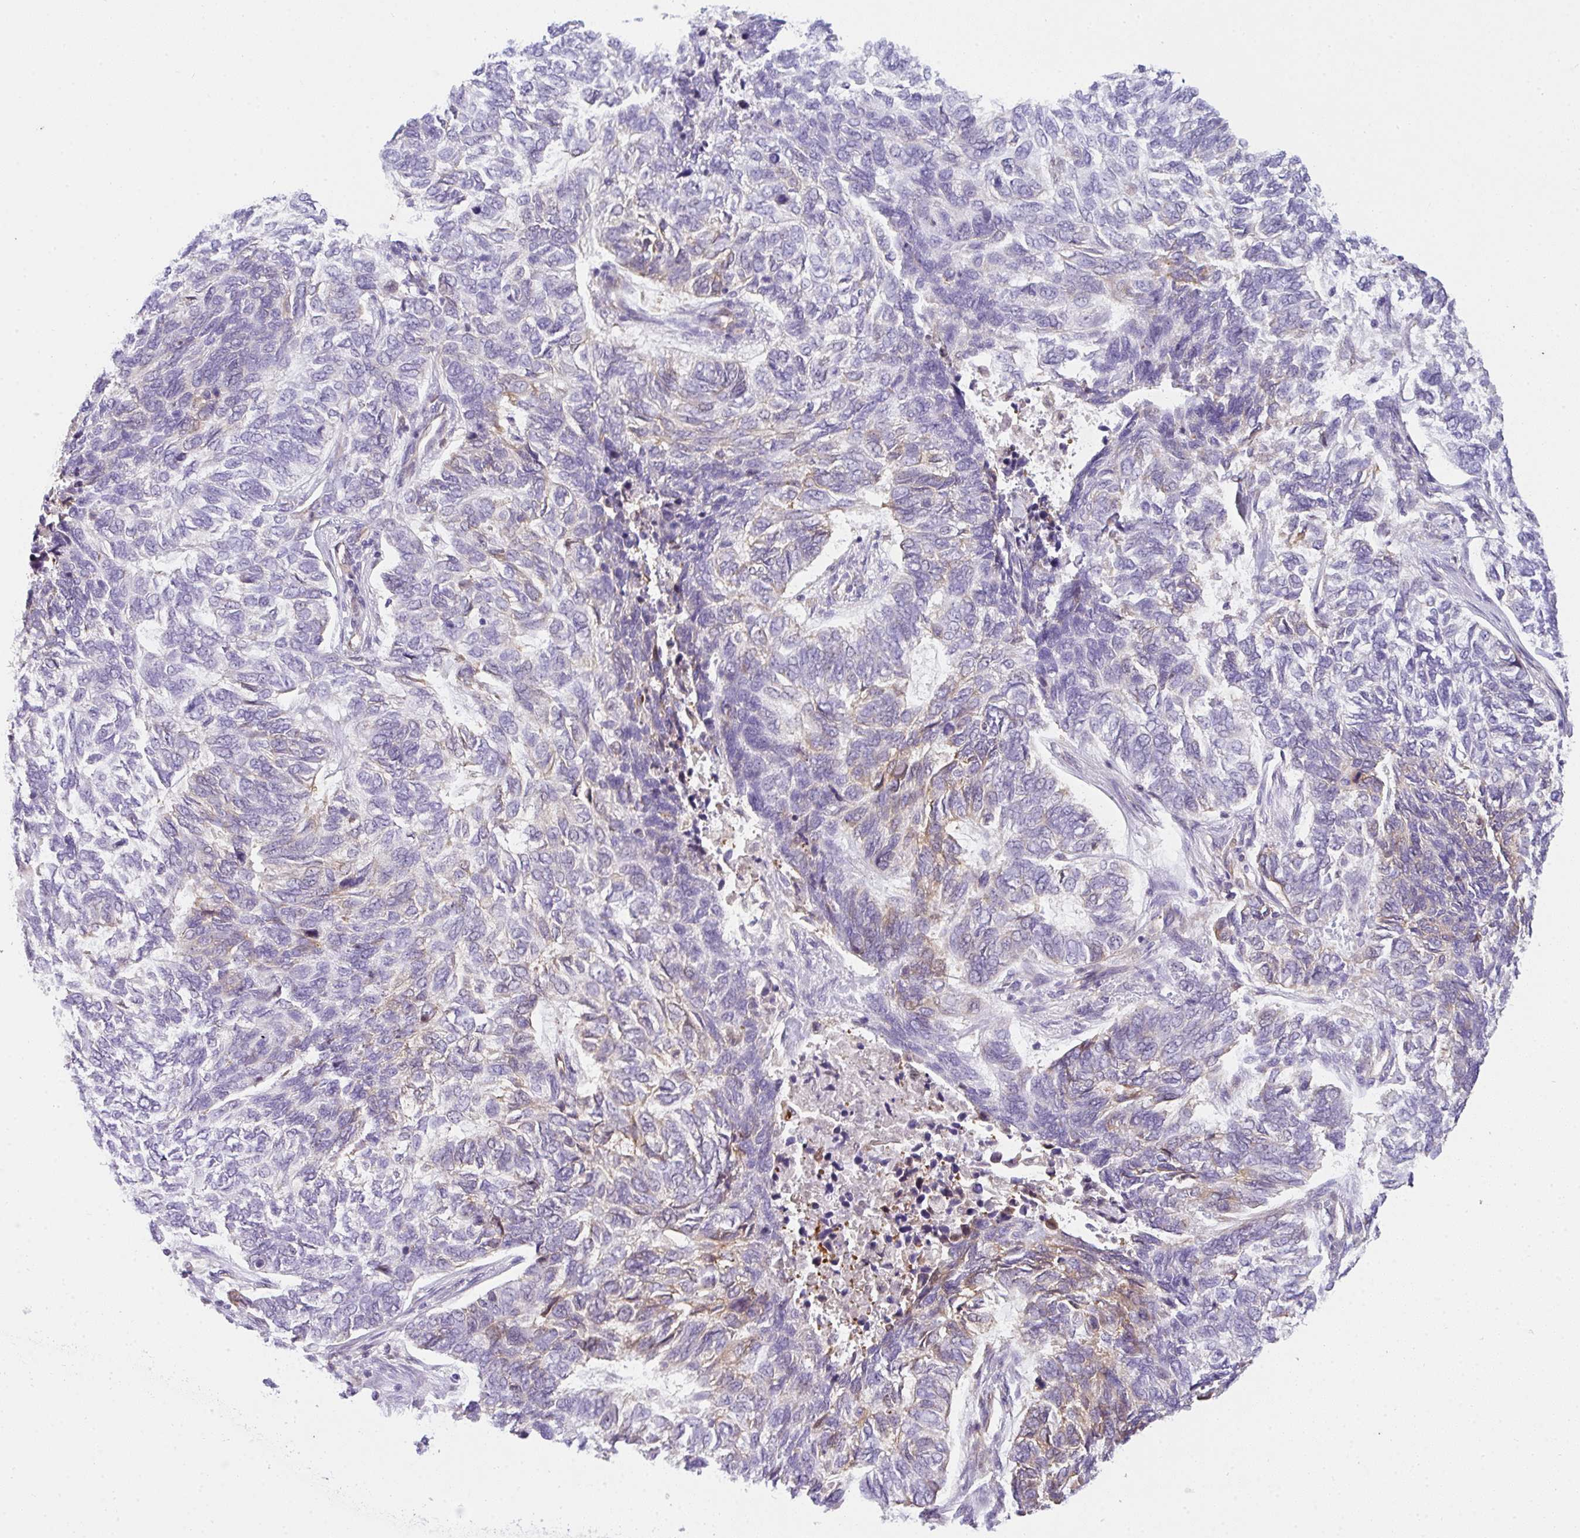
{"staining": {"intensity": "weak", "quantity": "<25%", "location": "cytoplasmic/membranous"}, "tissue": "skin cancer", "cell_type": "Tumor cells", "image_type": "cancer", "snomed": [{"axis": "morphology", "description": "Basal cell carcinoma"}, {"axis": "topography", "description": "Skin"}], "caption": "Tumor cells show no significant expression in basal cell carcinoma (skin).", "gene": "COX7B", "patient": {"sex": "female", "age": 65}}